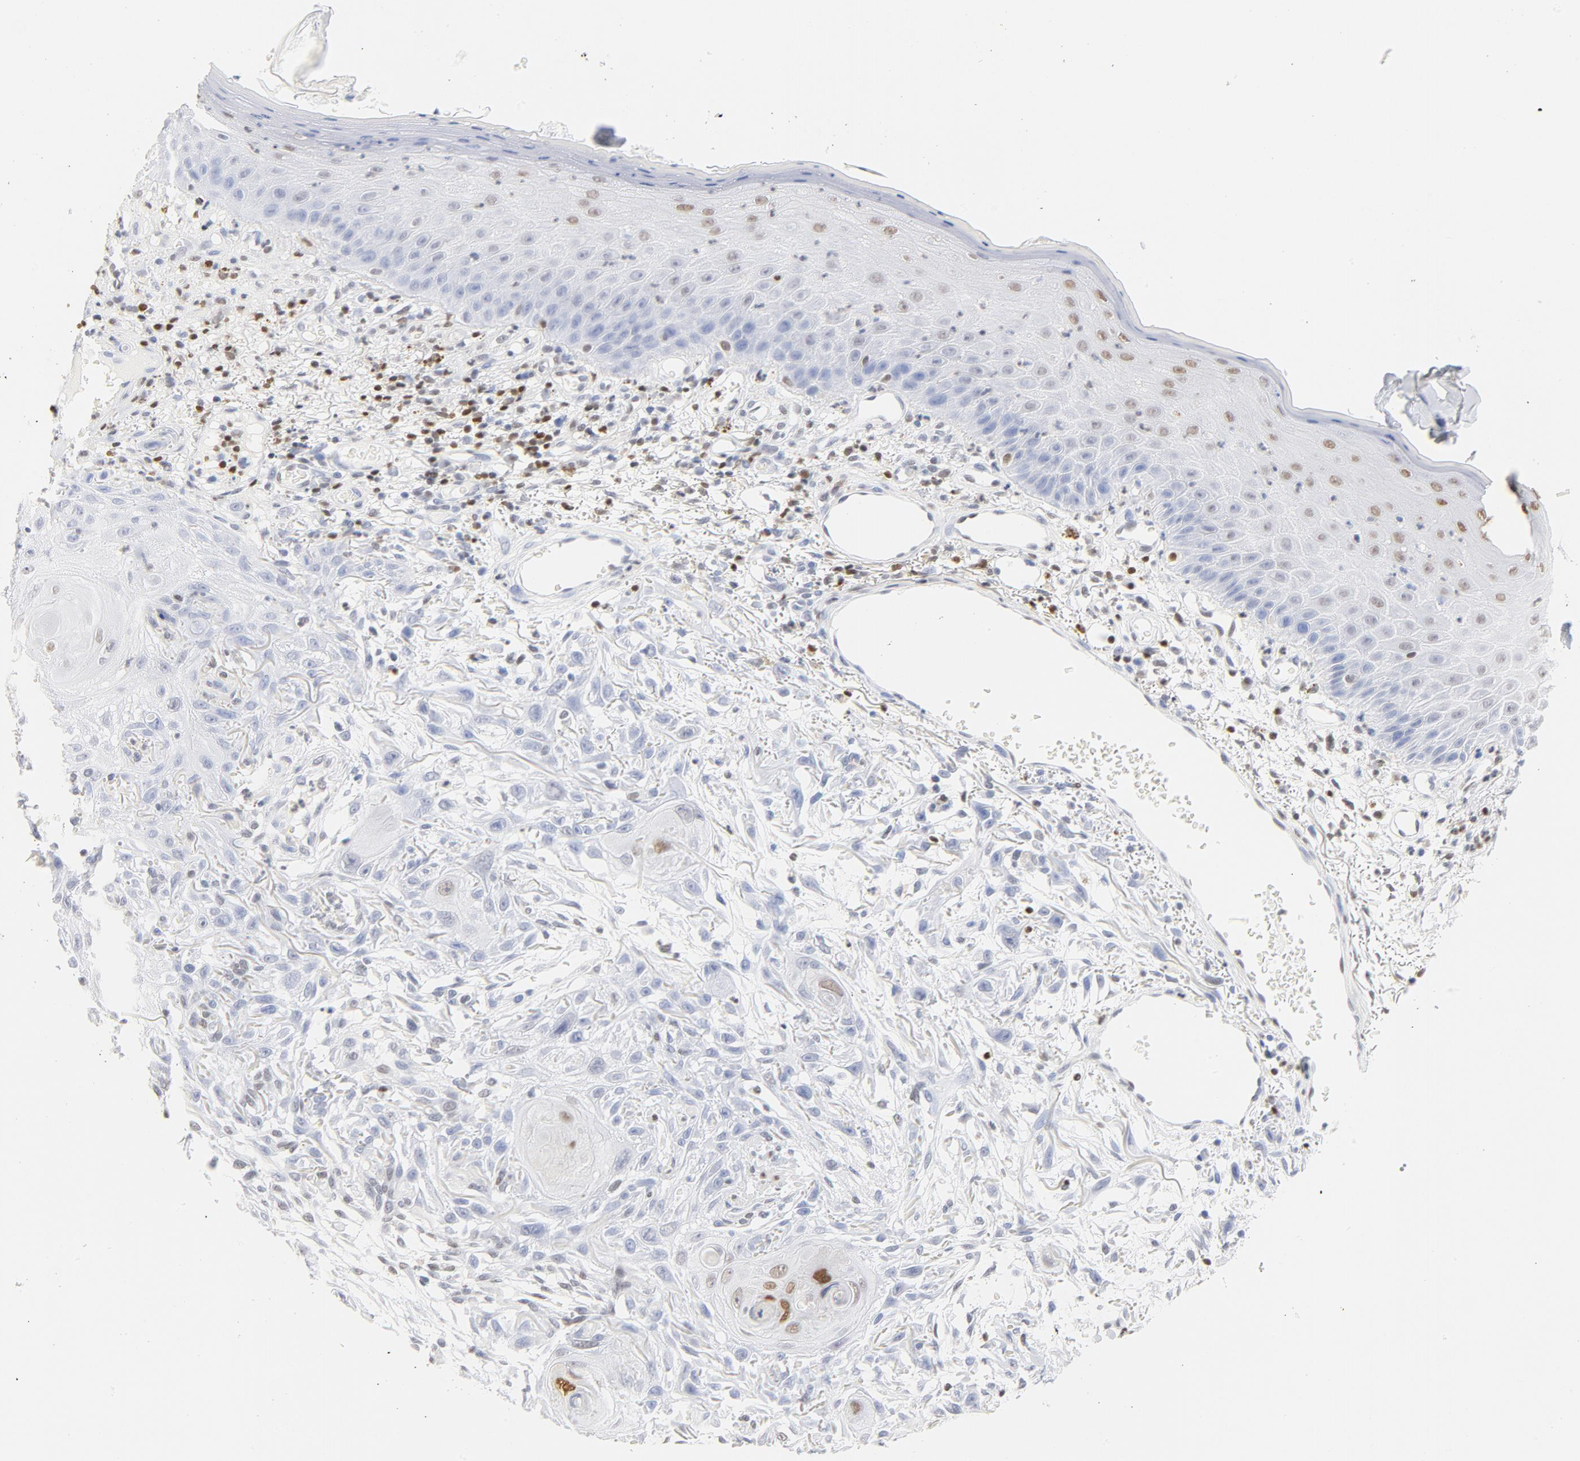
{"staining": {"intensity": "strong", "quantity": "<25%", "location": "nuclear"}, "tissue": "skin cancer", "cell_type": "Tumor cells", "image_type": "cancer", "snomed": [{"axis": "morphology", "description": "Squamous cell carcinoma, NOS"}, {"axis": "topography", "description": "Skin"}], "caption": "The immunohistochemical stain shows strong nuclear expression in tumor cells of skin cancer tissue.", "gene": "CDKN1B", "patient": {"sex": "female", "age": 59}}